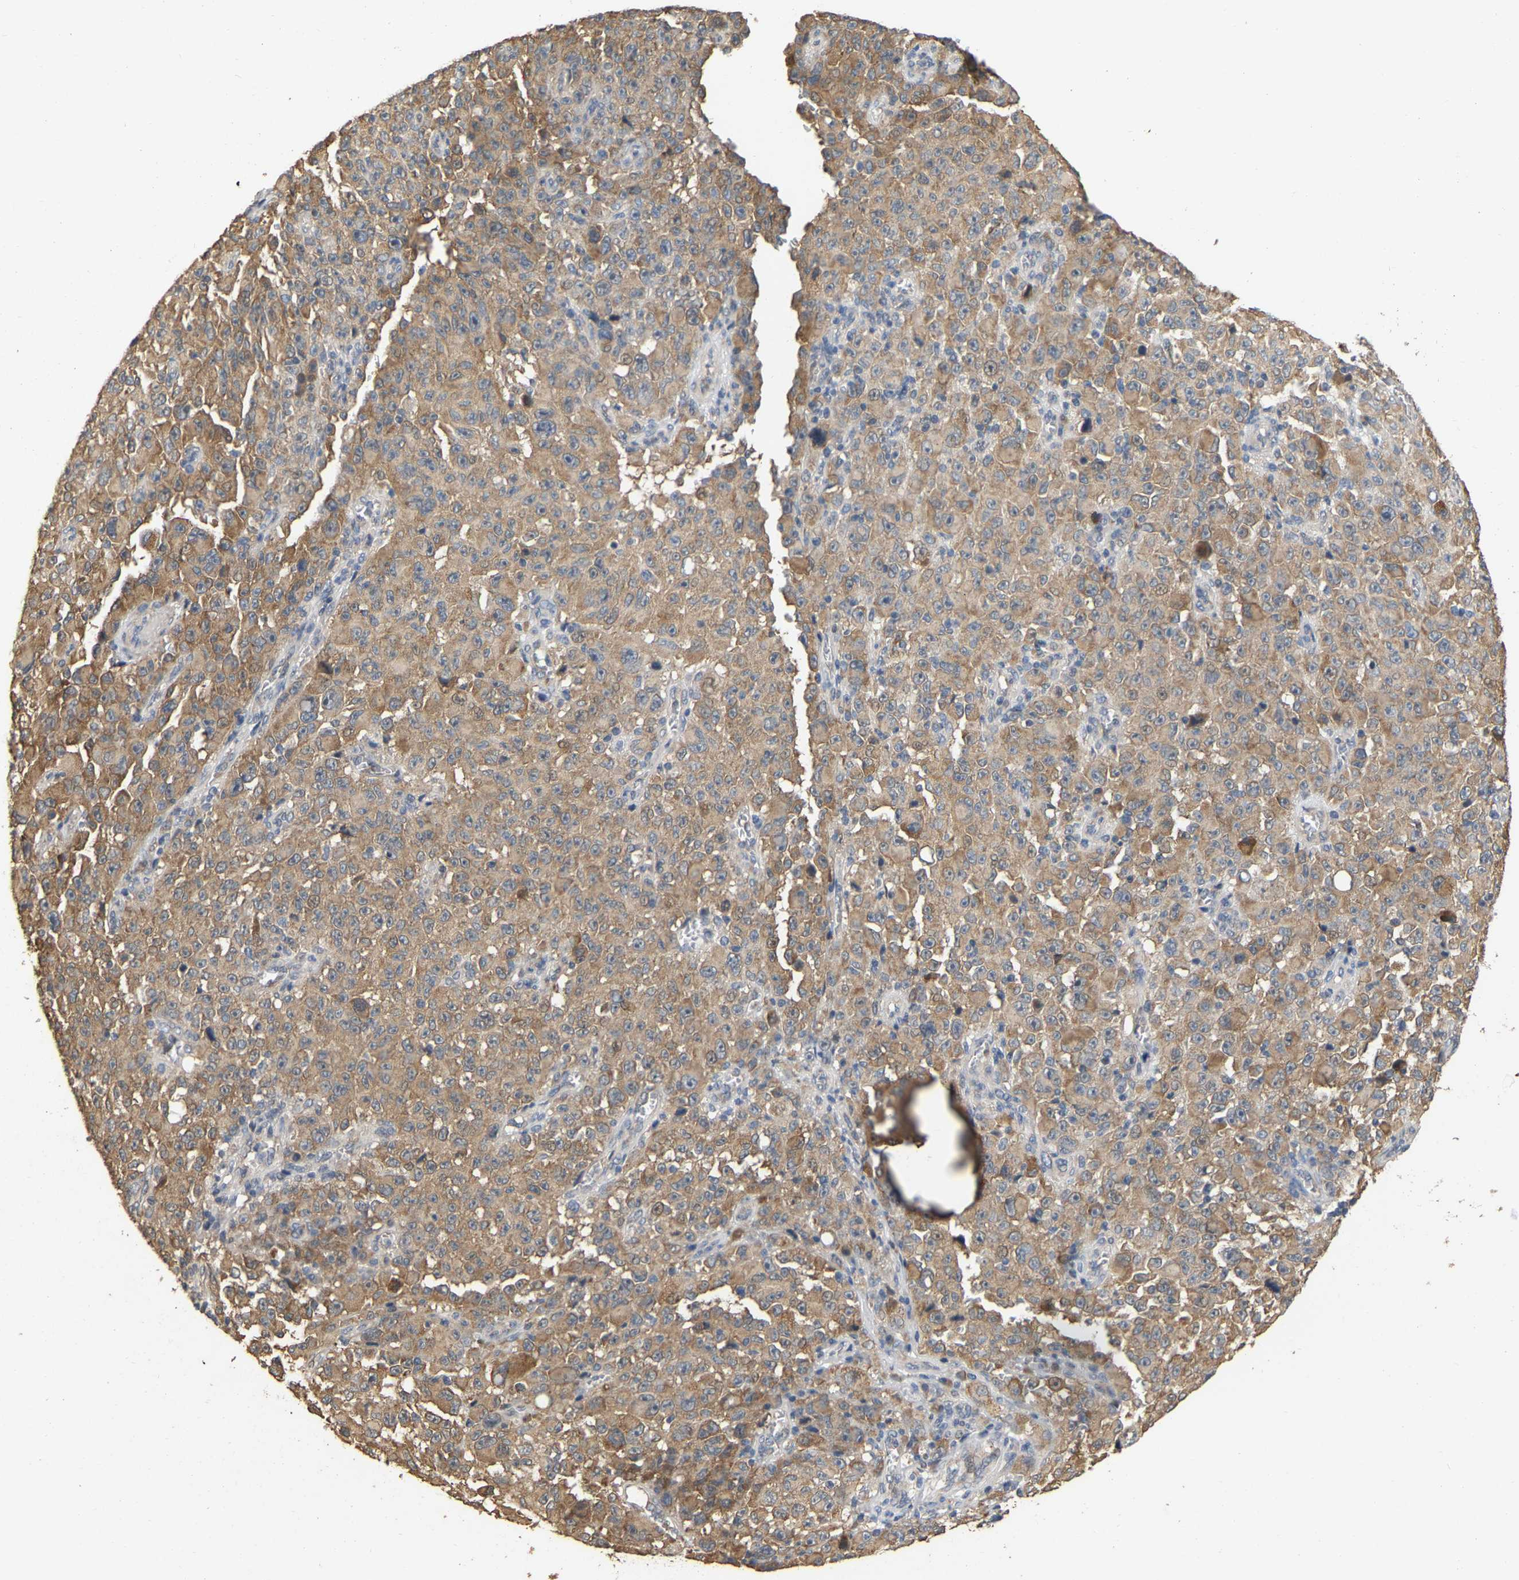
{"staining": {"intensity": "moderate", "quantity": ">75%", "location": "cytoplasmic/membranous"}, "tissue": "melanoma", "cell_type": "Tumor cells", "image_type": "cancer", "snomed": [{"axis": "morphology", "description": "Malignant melanoma, NOS"}, {"axis": "topography", "description": "Skin"}], "caption": "A brown stain labels moderate cytoplasmic/membranous staining of a protein in melanoma tumor cells. The protein is shown in brown color, while the nuclei are stained blue.", "gene": "NCS1", "patient": {"sex": "female", "age": 82}}